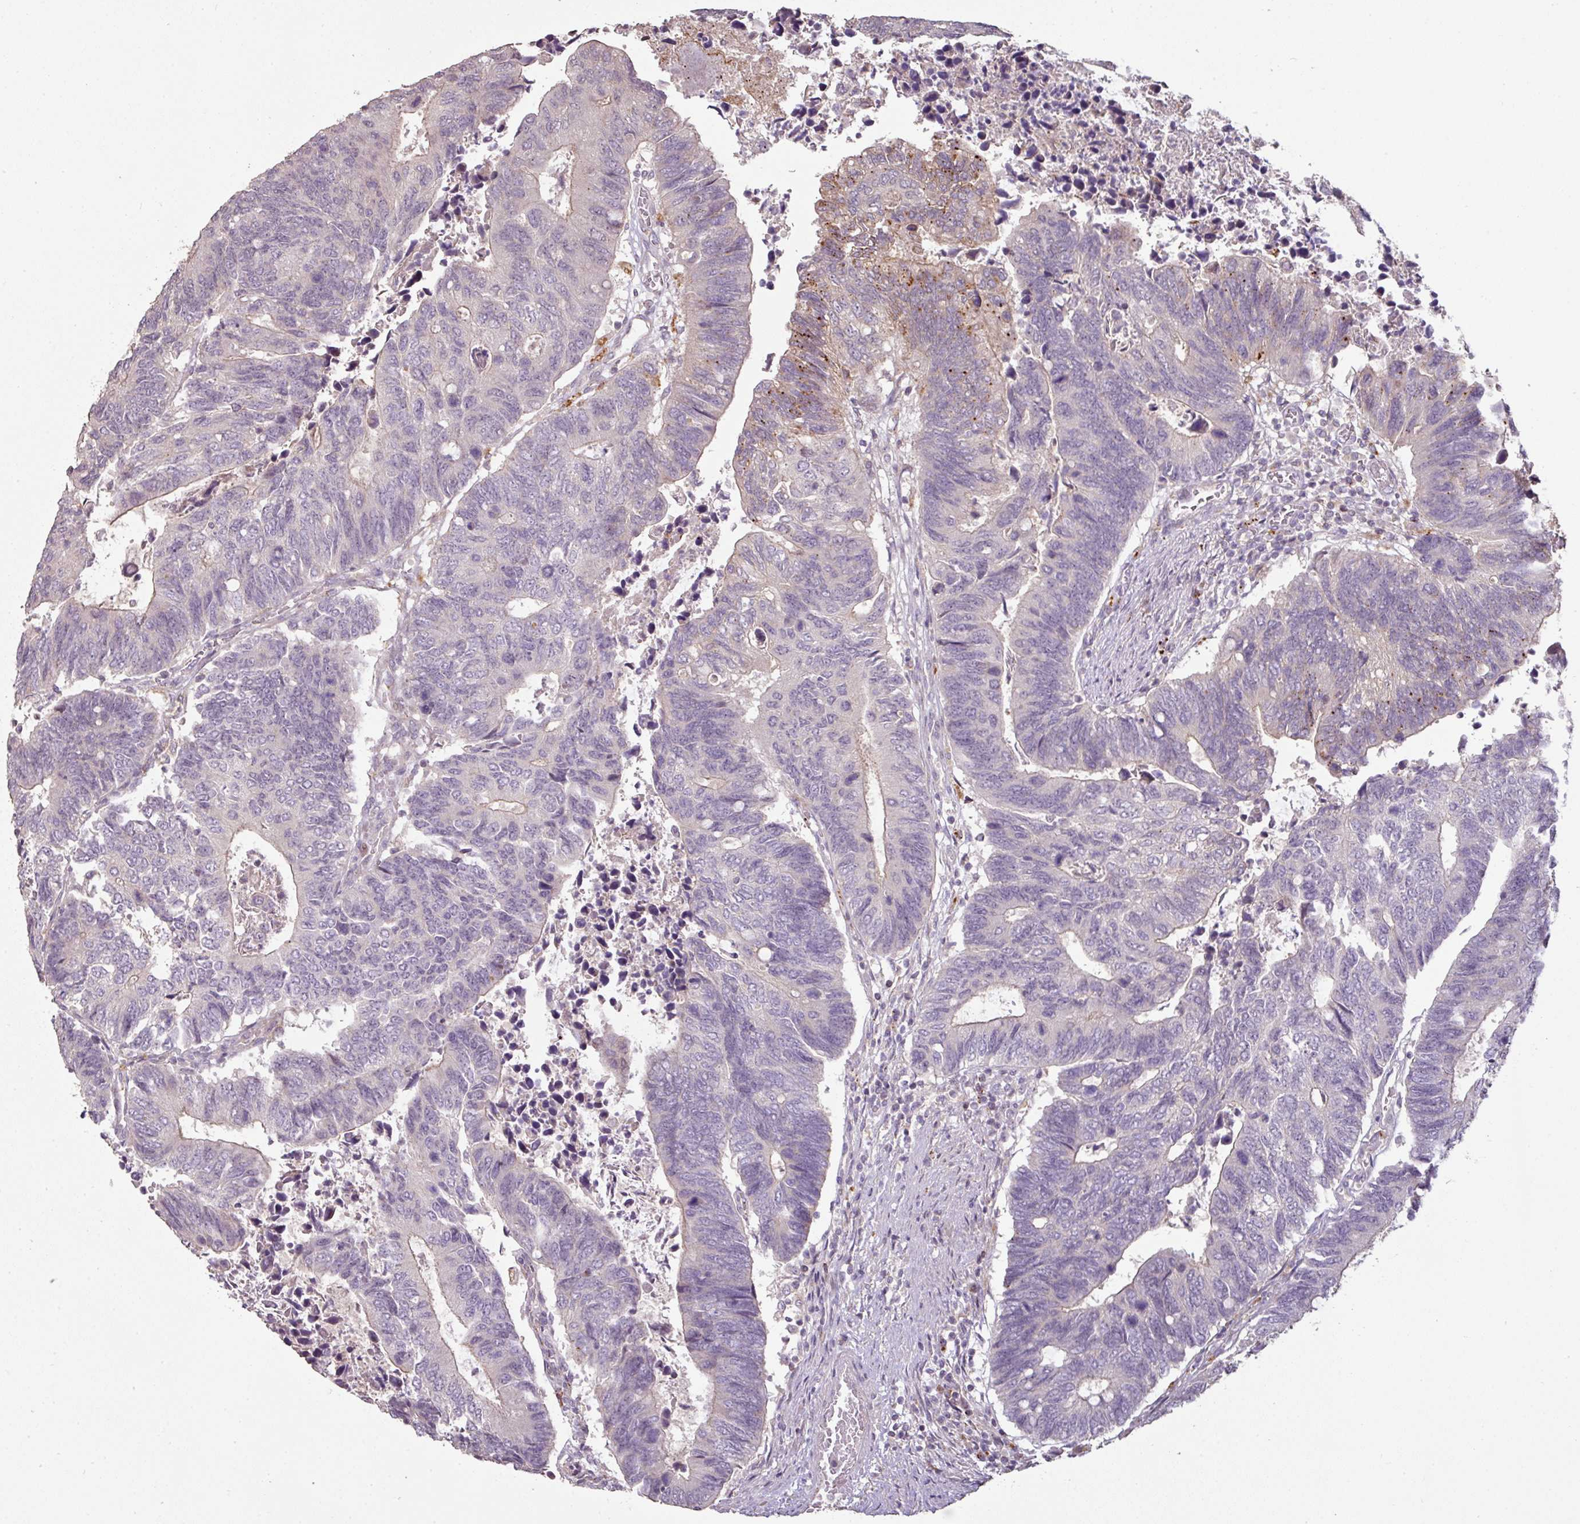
{"staining": {"intensity": "moderate", "quantity": "<25%", "location": "cytoplasmic/membranous"}, "tissue": "colorectal cancer", "cell_type": "Tumor cells", "image_type": "cancer", "snomed": [{"axis": "morphology", "description": "Adenocarcinoma, NOS"}, {"axis": "topography", "description": "Colon"}], "caption": "Immunohistochemistry (IHC) micrograph of neoplastic tissue: human colorectal cancer stained using IHC exhibits low levels of moderate protein expression localized specifically in the cytoplasmic/membranous of tumor cells, appearing as a cytoplasmic/membranous brown color.", "gene": "CXCR5", "patient": {"sex": "male", "age": 87}}